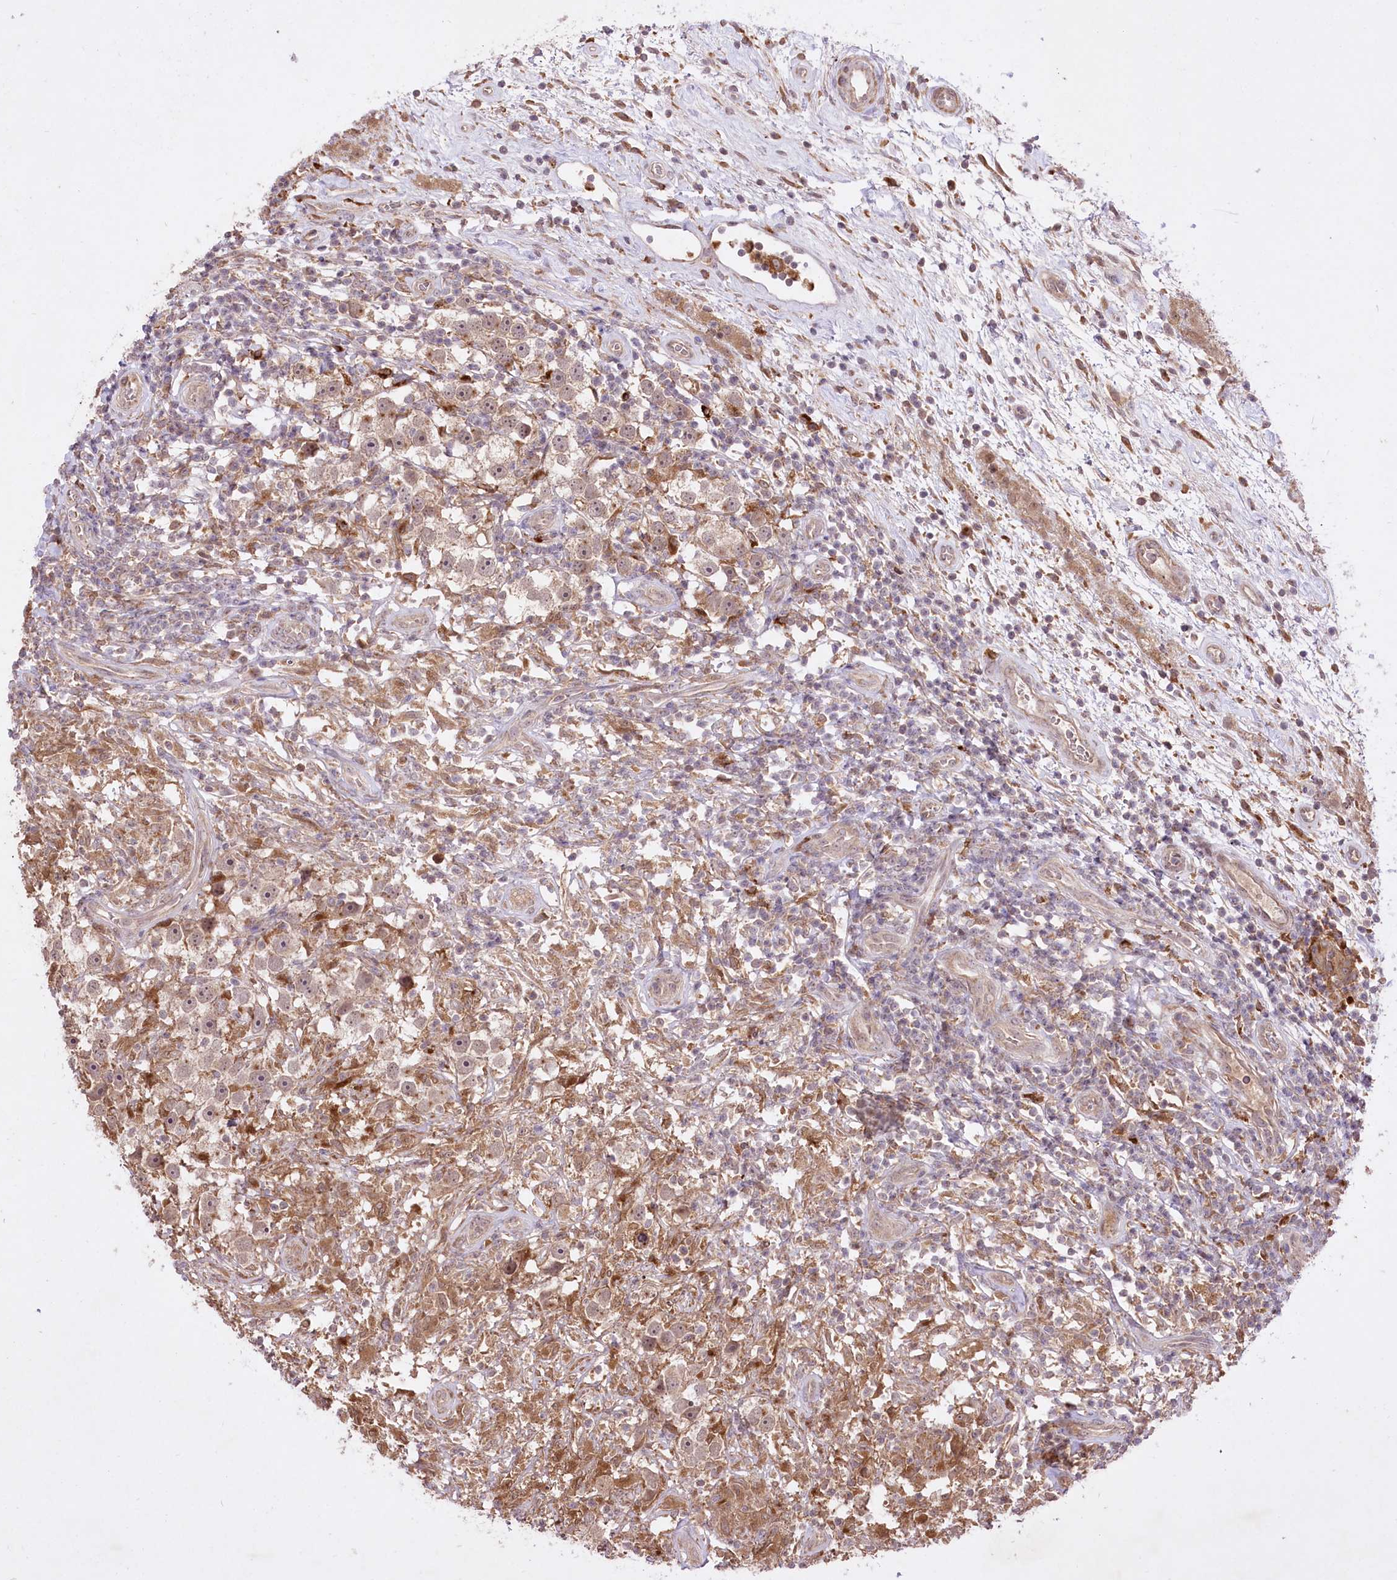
{"staining": {"intensity": "weak", "quantity": ">75%", "location": "cytoplasmic/membranous,nuclear"}, "tissue": "testis cancer", "cell_type": "Tumor cells", "image_type": "cancer", "snomed": [{"axis": "morphology", "description": "Seminoma, NOS"}, {"axis": "topography", "description": "Testis"}], "caption": "IHC photomicrograph of testis cancer stained for a protein (brown), which shows low levels of weak cytoplasmic/membranous and nuclear staining in about >75% of tumor cells.", "gene": "HELT", "patient": {"sex": "male", "age": 49}}